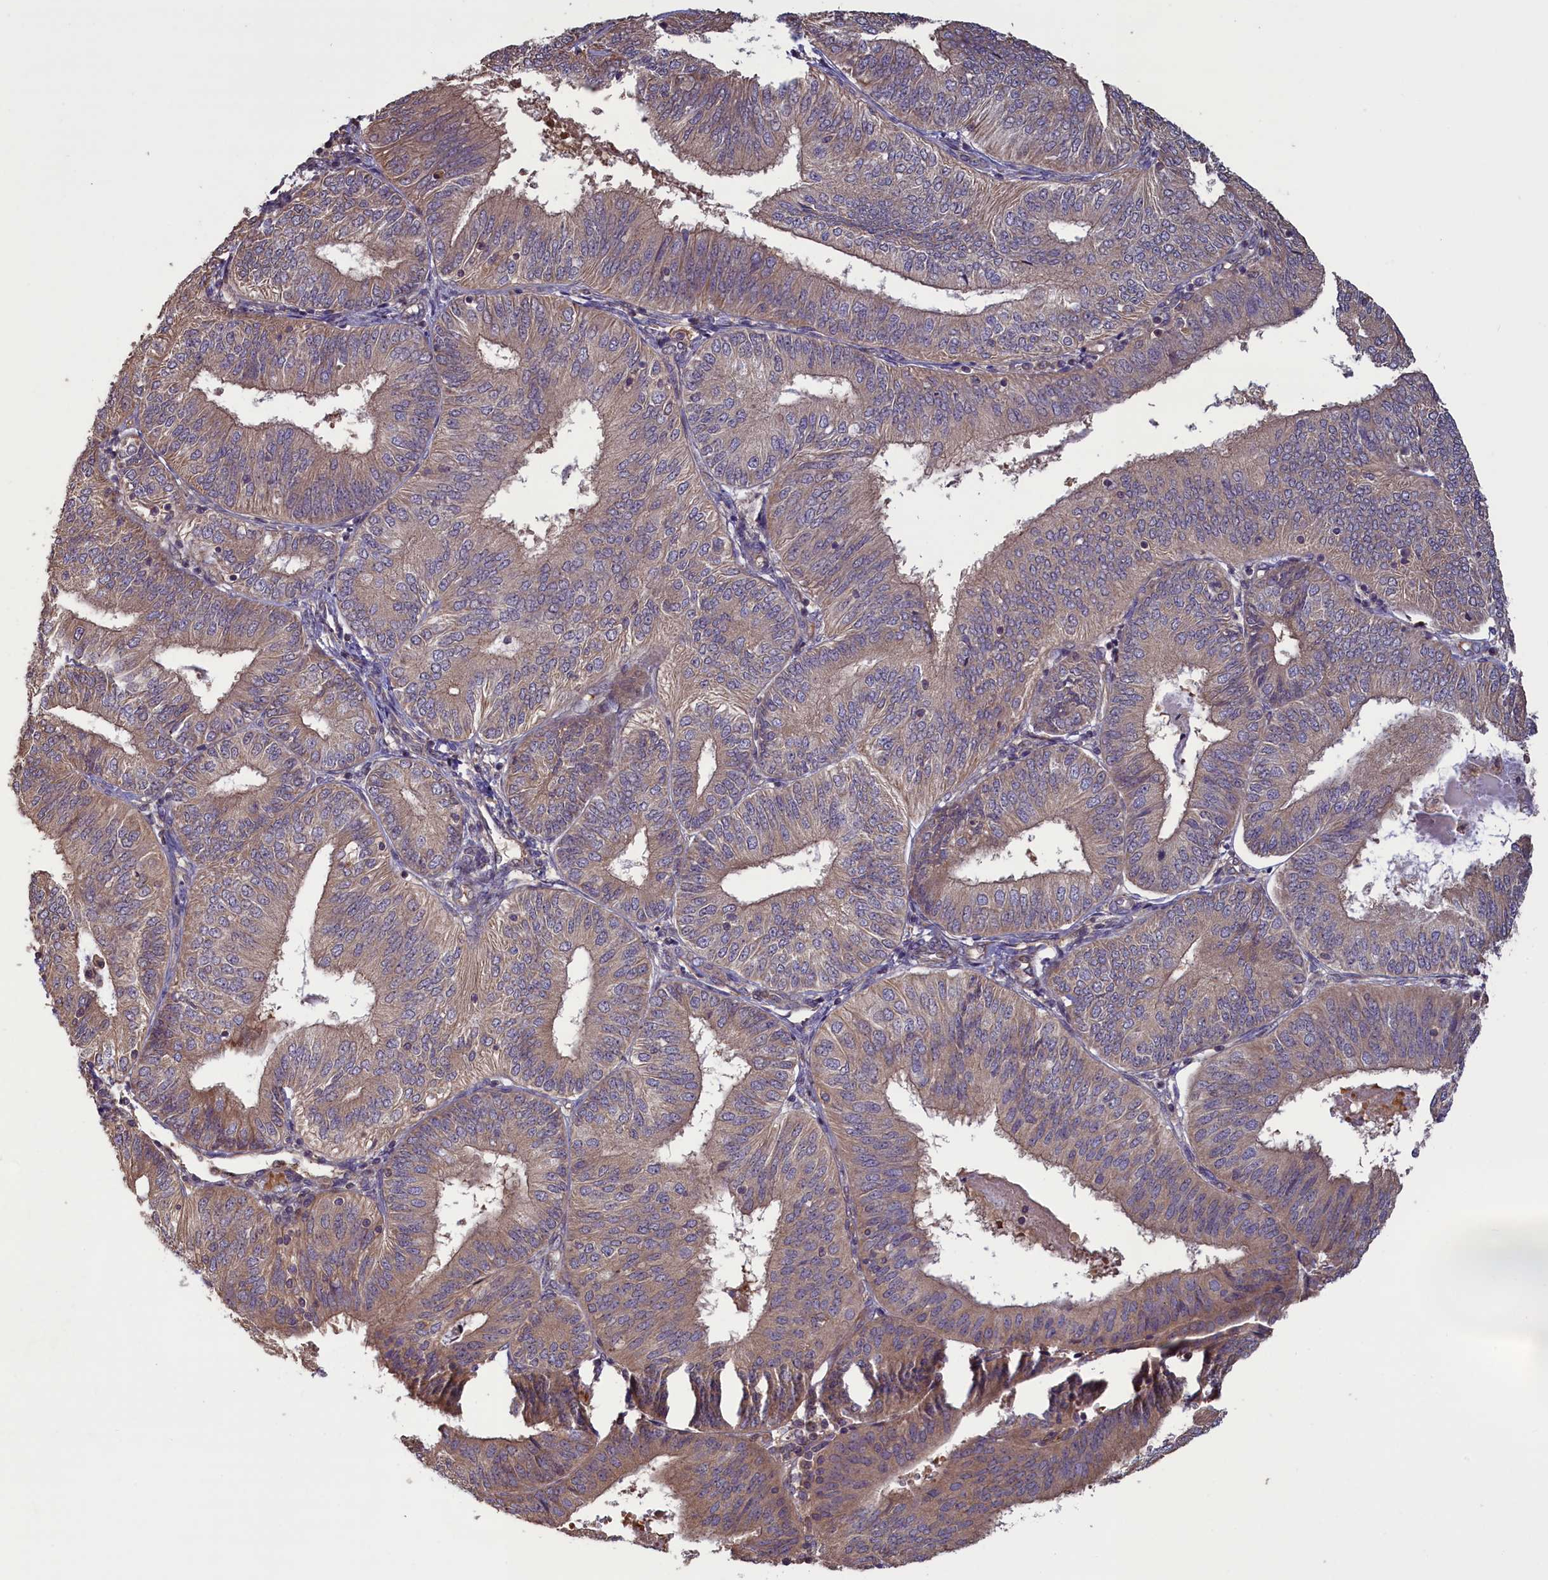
{"staining": {"intensity": "weak", "quantity": "<25%", "location": "cytoplasmic/membranous"}, "tissue": "endometrial cancer", "cell_type": "Tumor cells", "image_type": "cancer", "snomed": [{"axis": "morphology", "description": "Adenocarcinoma, NOS"}, {"axis": "topography", "description": "Endometrium"}], "caption": "IHC photomicrograph of neoplastic tissue: endometrial adenocarcinoma stained with DAB exhibits no significant protein expression in tumor cells.", "gene": "CIAO2B", "patient": {"sex": "female", "age": 58}}